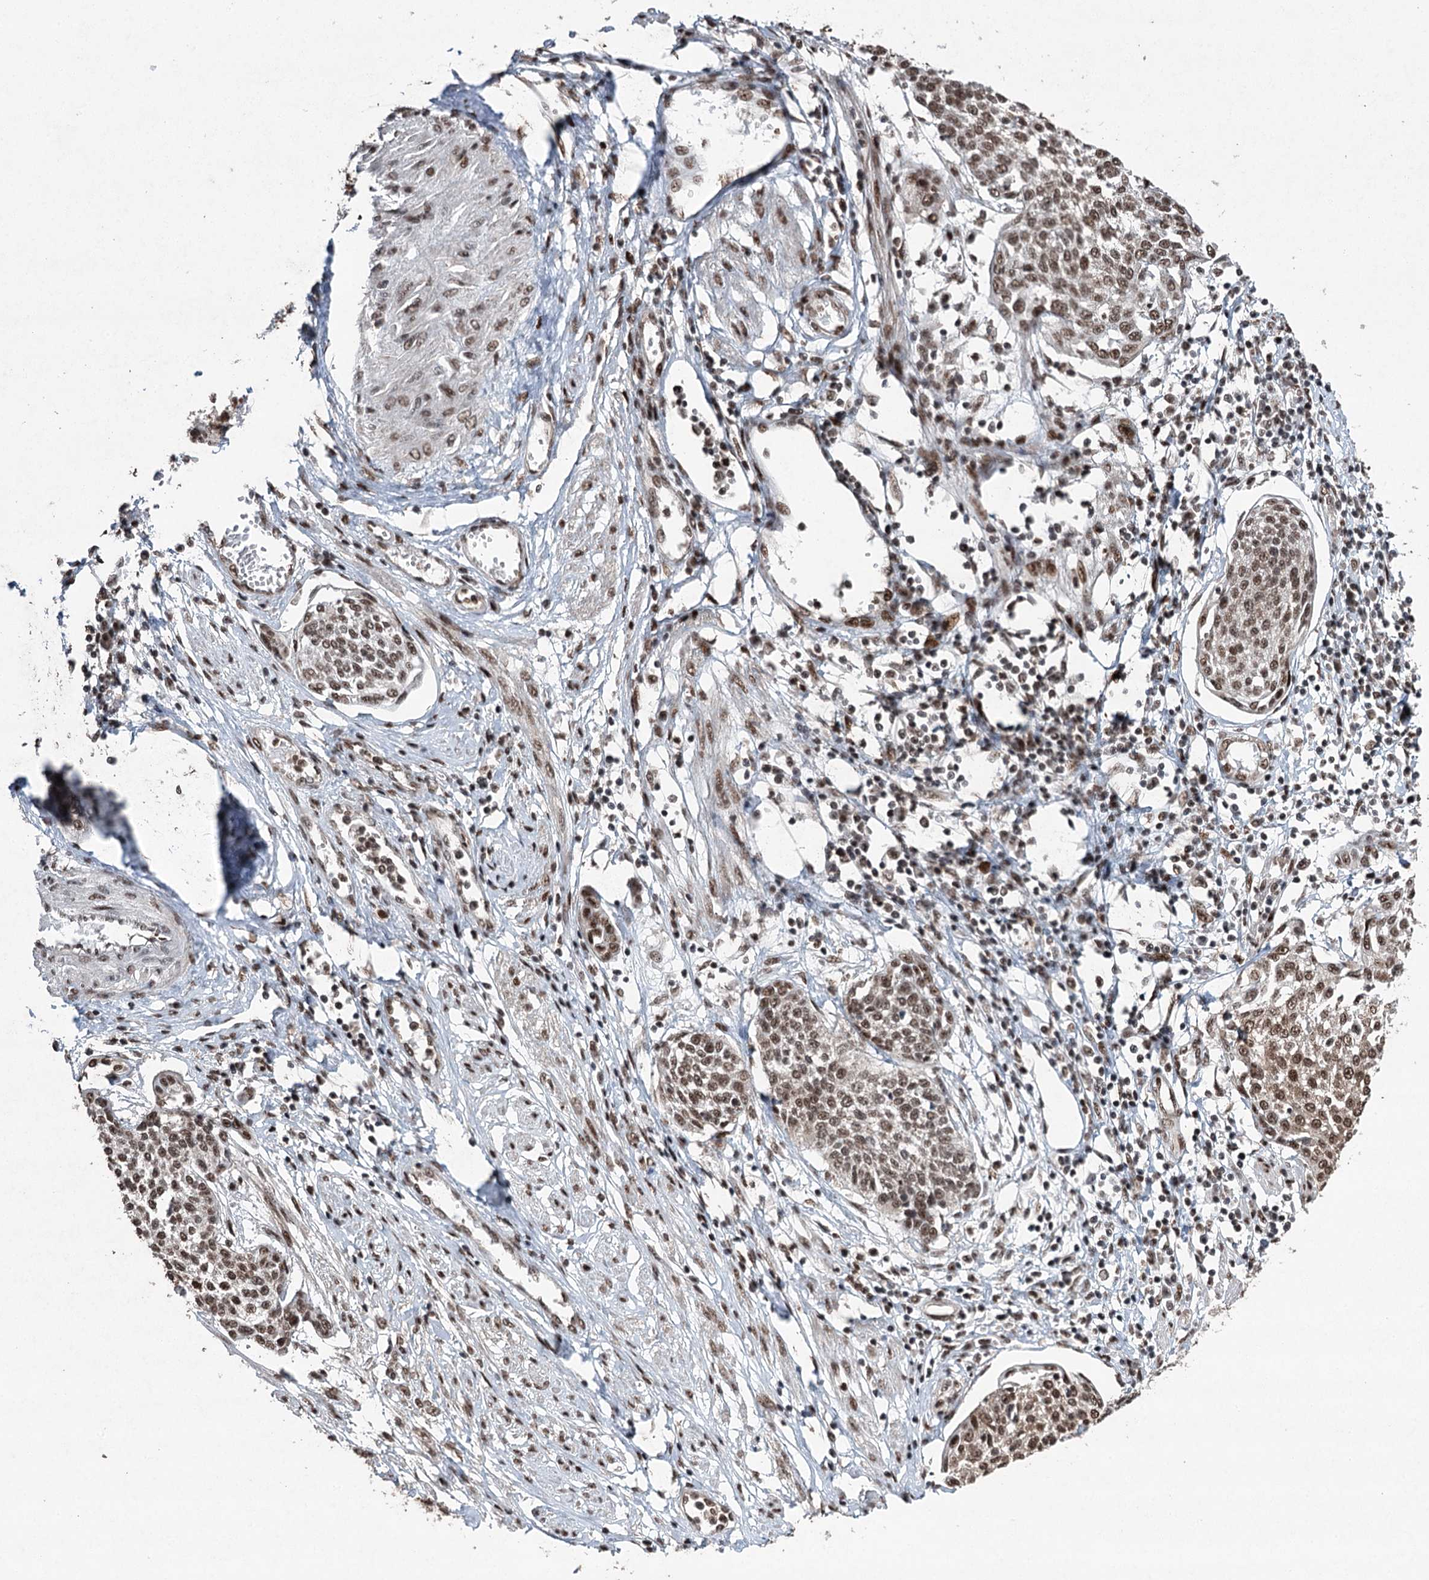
{"staining": {"intensity": "moderate", "quantity": ">75%", "location": "nuclear"}, "tissue": "cervical cancer", "cell_type": "Tumor cells", "image_type": "cancer", "snomed": [{"axis": "morphology", "description": "Squamous cell carcinoma, NOS"}, {"axis": "topography", "description": "Cervix"}], "caption": "Immunohistochemistry (IHC) micrograph of neoplastic tissue: cervical cancer (squamous cell carcinoma) stained using IHC reveals medium levels of moderate protein expression localized specifically in the nuclear of tumor cells, appearing as a nuclear brown color.", "gene": "PDCD4", "patient": {"sex": "female", "age": 34}}